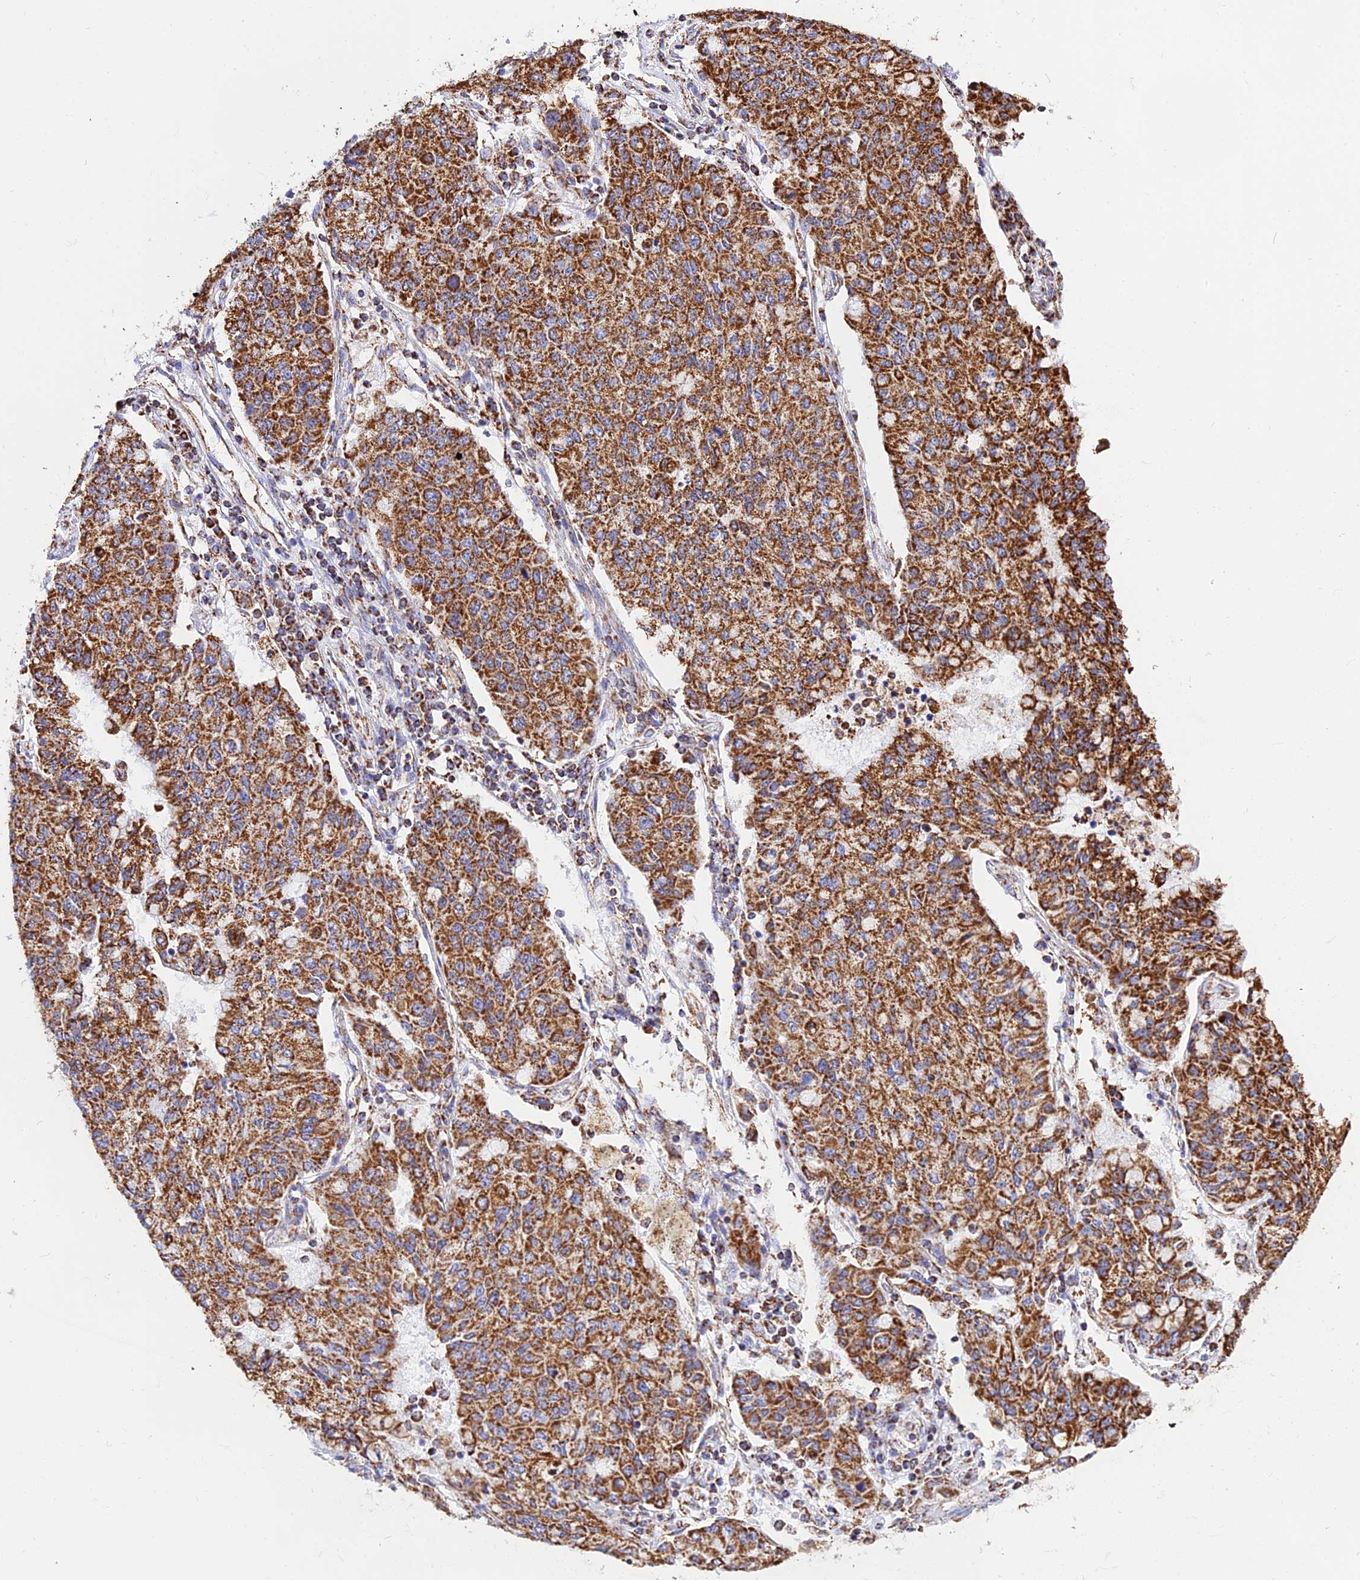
{"staining": {"intensity": "moderate", "quantity": ">75%", "location": "cytoplasmic/membranous"}, "tissue": "lung cancer", "cell_type": "Tumor cells", "image_type": "cancer", "snomed": [{"axis": "morphology", "description": "Squamous cell carcinoma, NOS"}, {"axis": "topography", "description": "Lung"}], "caption": "Brown immunohistochemical staining in squamous cell carcinoma (lung) reveals moderate cytoplasmic/membranous staining in about >75% of tumor cells.", "gene": "ATP5PD", "patient": {"sex": "male", "age": 74}}